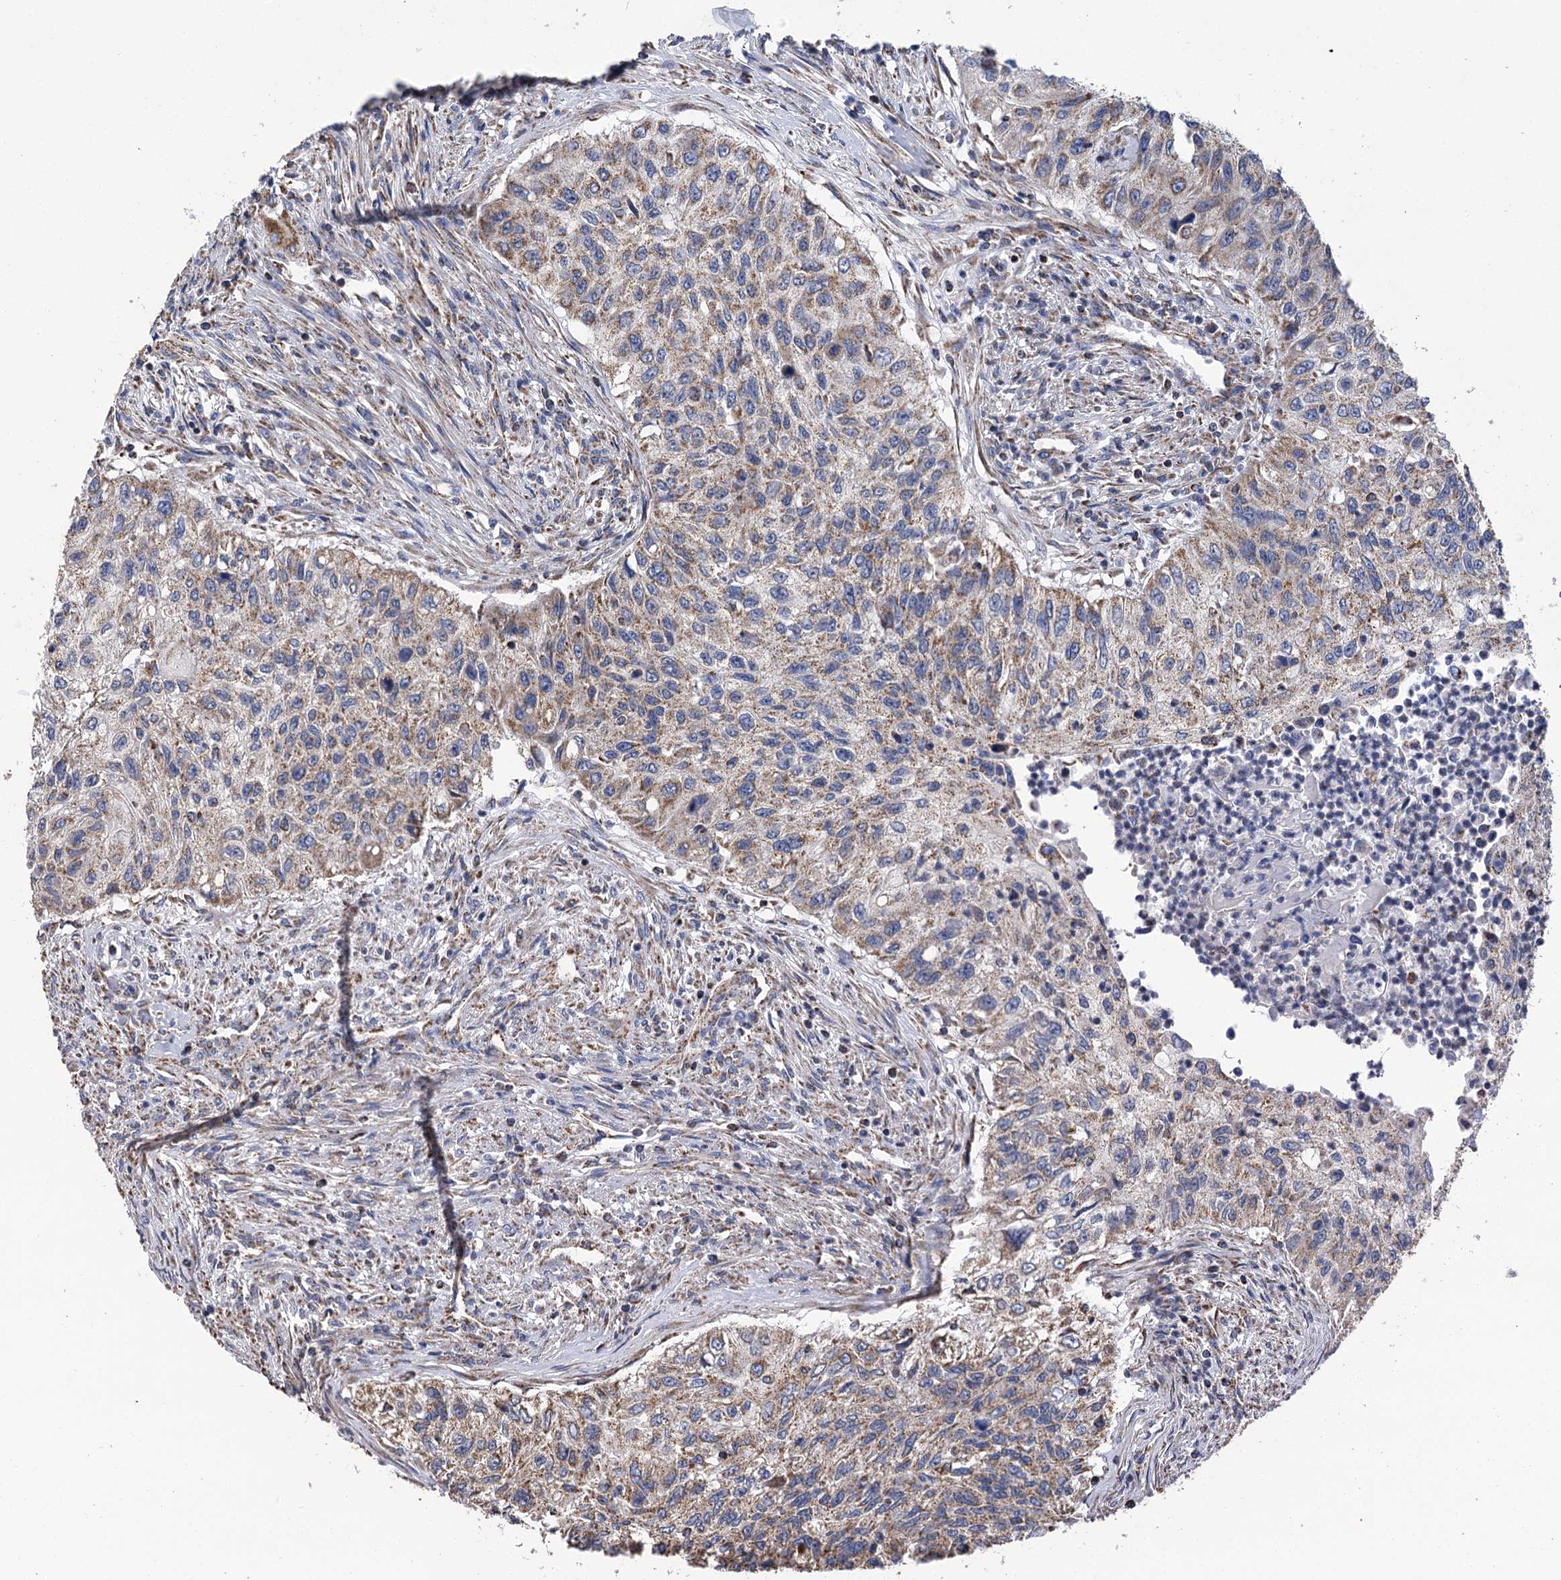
{"staining": {"intensity": "weak", "quantity": ">75%", "location": "cytoplasmic/membranous"}, "tissue": "urothelial cancer", "cell_type": "Tumor cells", "image_type": "cancer", "snomed": [{"axis": "morphology", "description": "Urothelial carcinoma, High grade"}, {"axis": "topography", "description": "Urinary bladder"}], "caption": "Weak cytoplasmic/membranous protein staining is identified in about >75% of tumor cells in urothelial cancer. The protein is stained brown, and the nuclei are stained in blue (DAB IHC with brightfield microscopy, high magnification).", "gene": "CCDC73", "patient": {"sex": "female", "age": 60}}